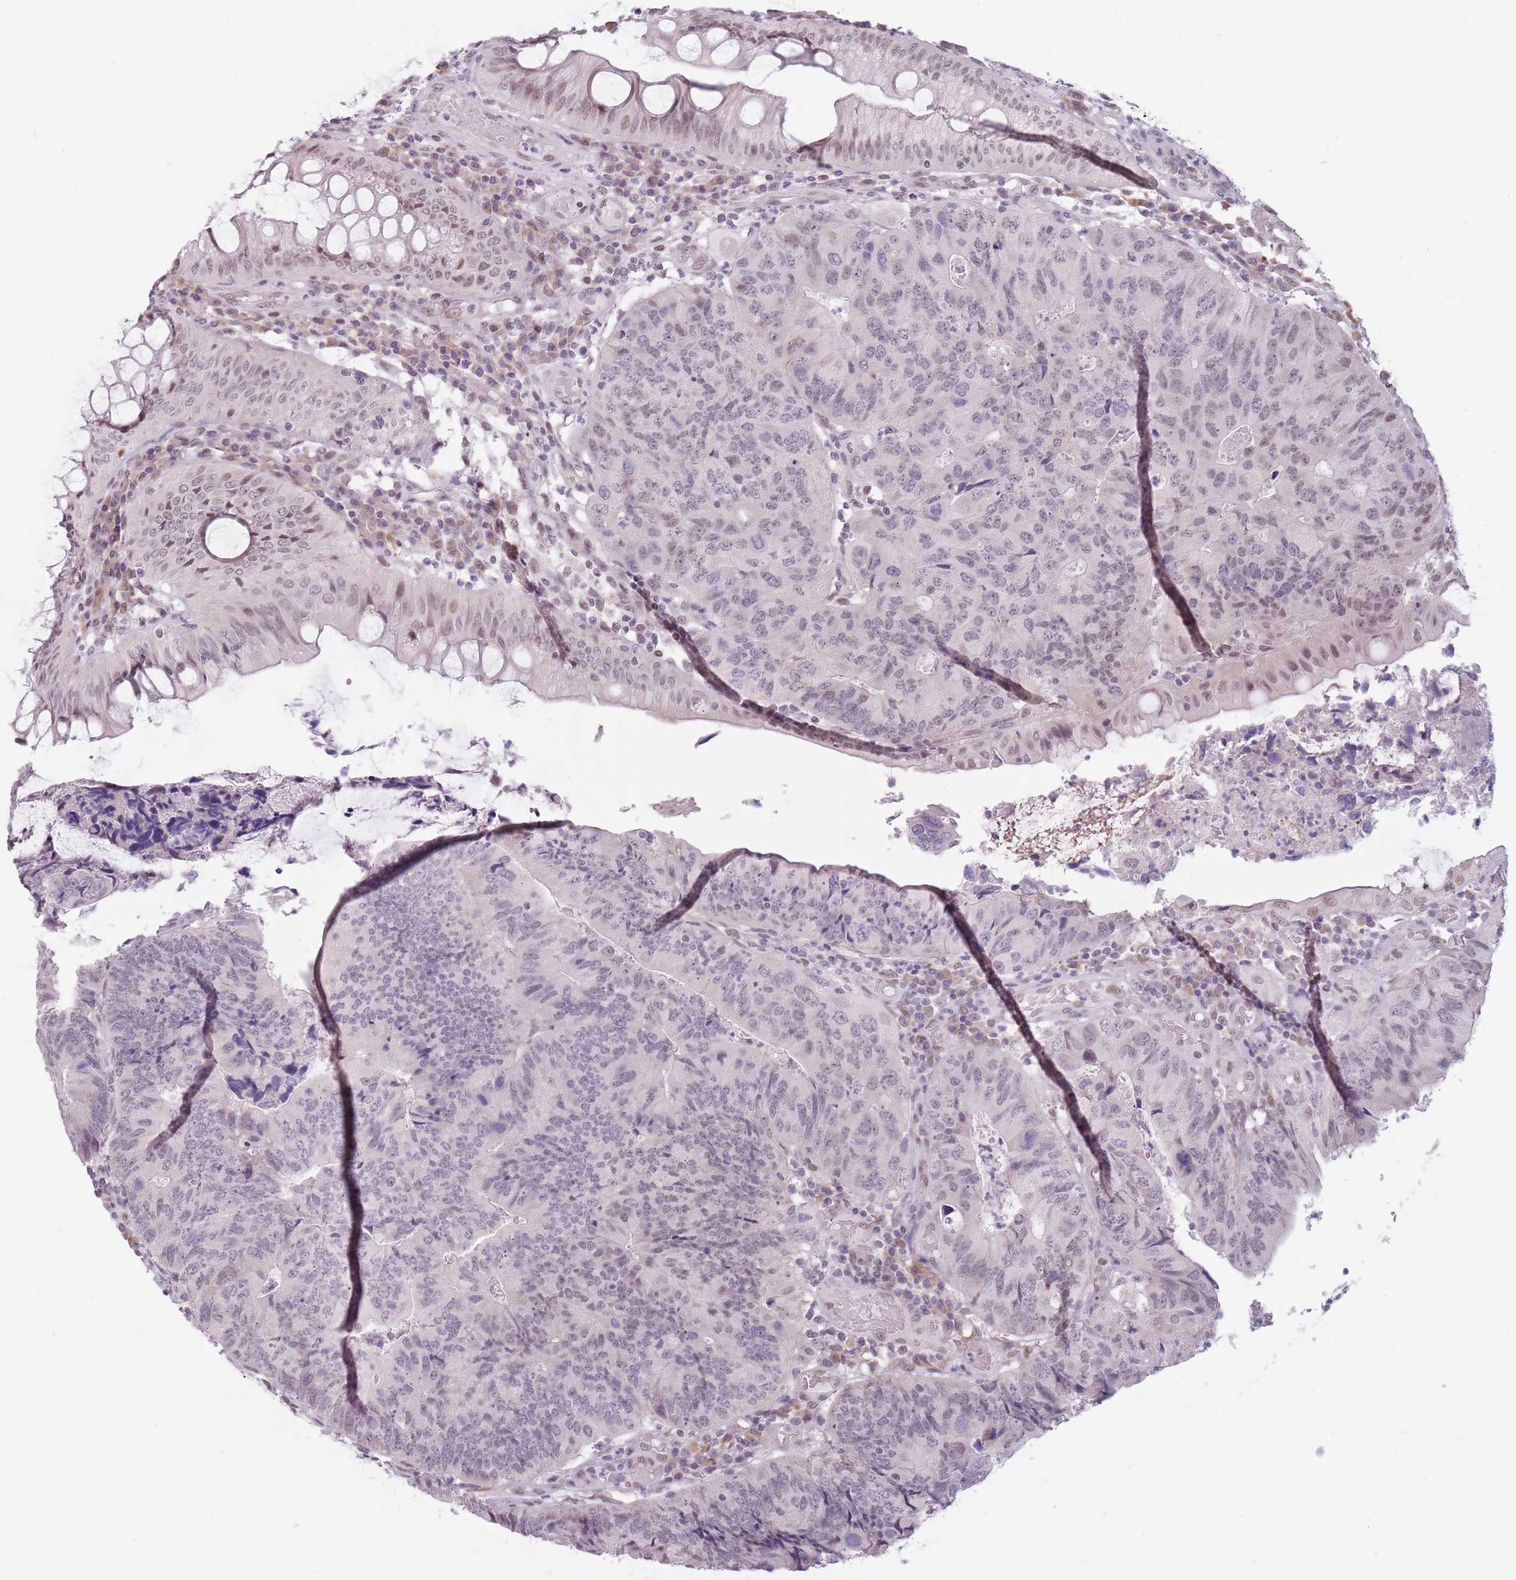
{"staining": {"intensity": "weak", "quantity": "25%-75%", "location": "nuclear"}, "tissue": "colorectal cancer", "cell_type": "Tumor cells", "image_type": "cancer", "snomed": [{"axis": "morphology", "description": "Adenocarcinoma, NOS"}, {"axis": "topography", "description": "Colon"}], "caption": "Protein expression analysis of adenocarcinoma (colorectal) shows weak nuclear expression in approximately 25%-75% of tumor cells. The staining was performed using DAB (3,3'-diaminobenzidine), with brown indicating positive protein expression. Nuclei are stained blue with hematoxylin.", "gene": "PTCHD1", "patient": {"sex": "female", "age": 67}}